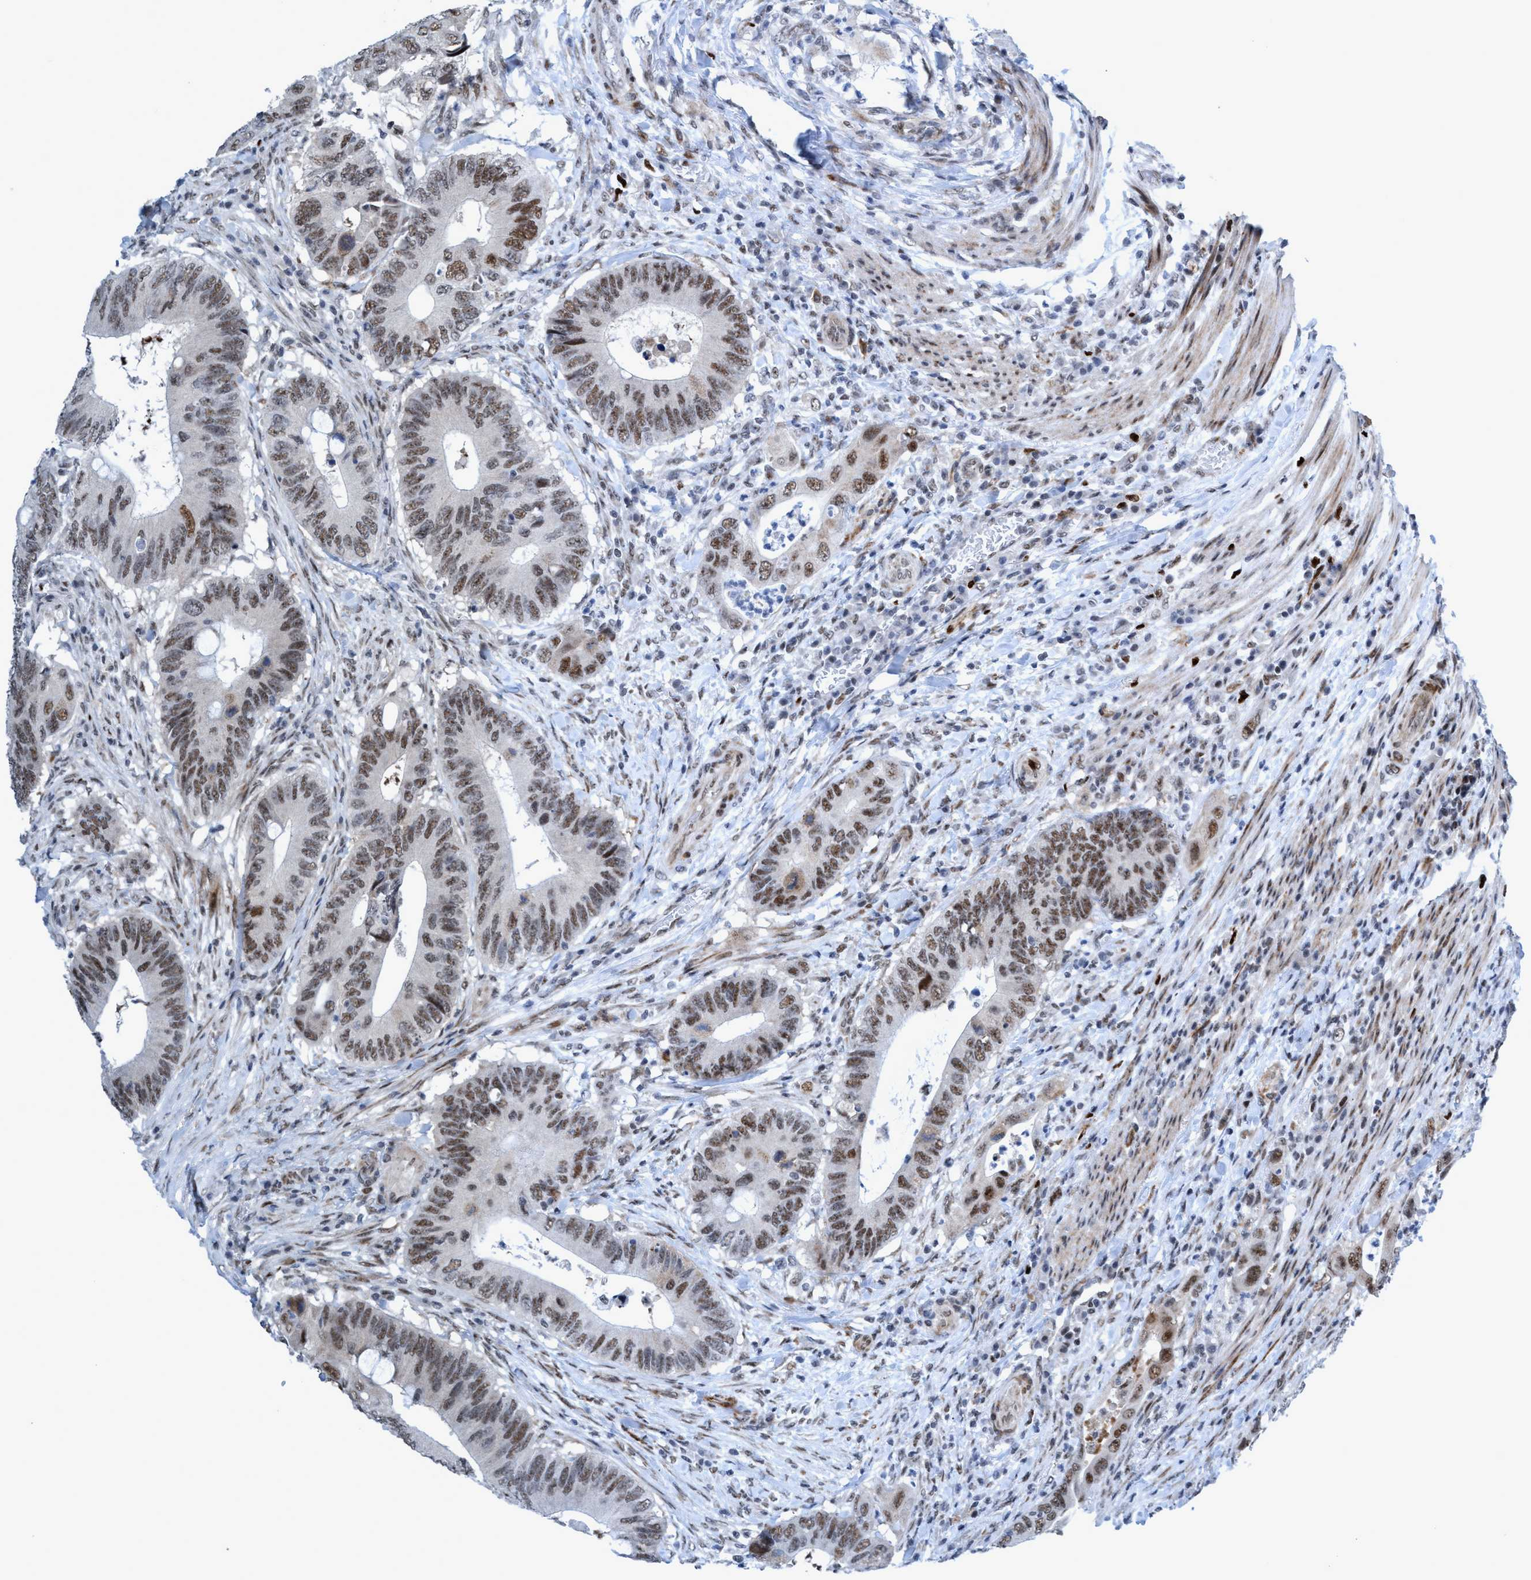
{"staining": {"intensity": "weak", "quantity": ">75%", "location": "nuclear"}, "tissue": "colorectal cancer", "cell_type": "Tumor cells", "image_type": "cancer", "snomed": [{"axis": "morphology", "description": "Adenocarcinoma, NOS"}, {"axis": "topography", "description": "Colon"}], "caption": "Colorectal cancer (adenocarcinoma) stained for a protein displays weak nuclear positivity in tumor cells.", "gene": "CWC27", "patient": {"sex": "male", "age": 71}}